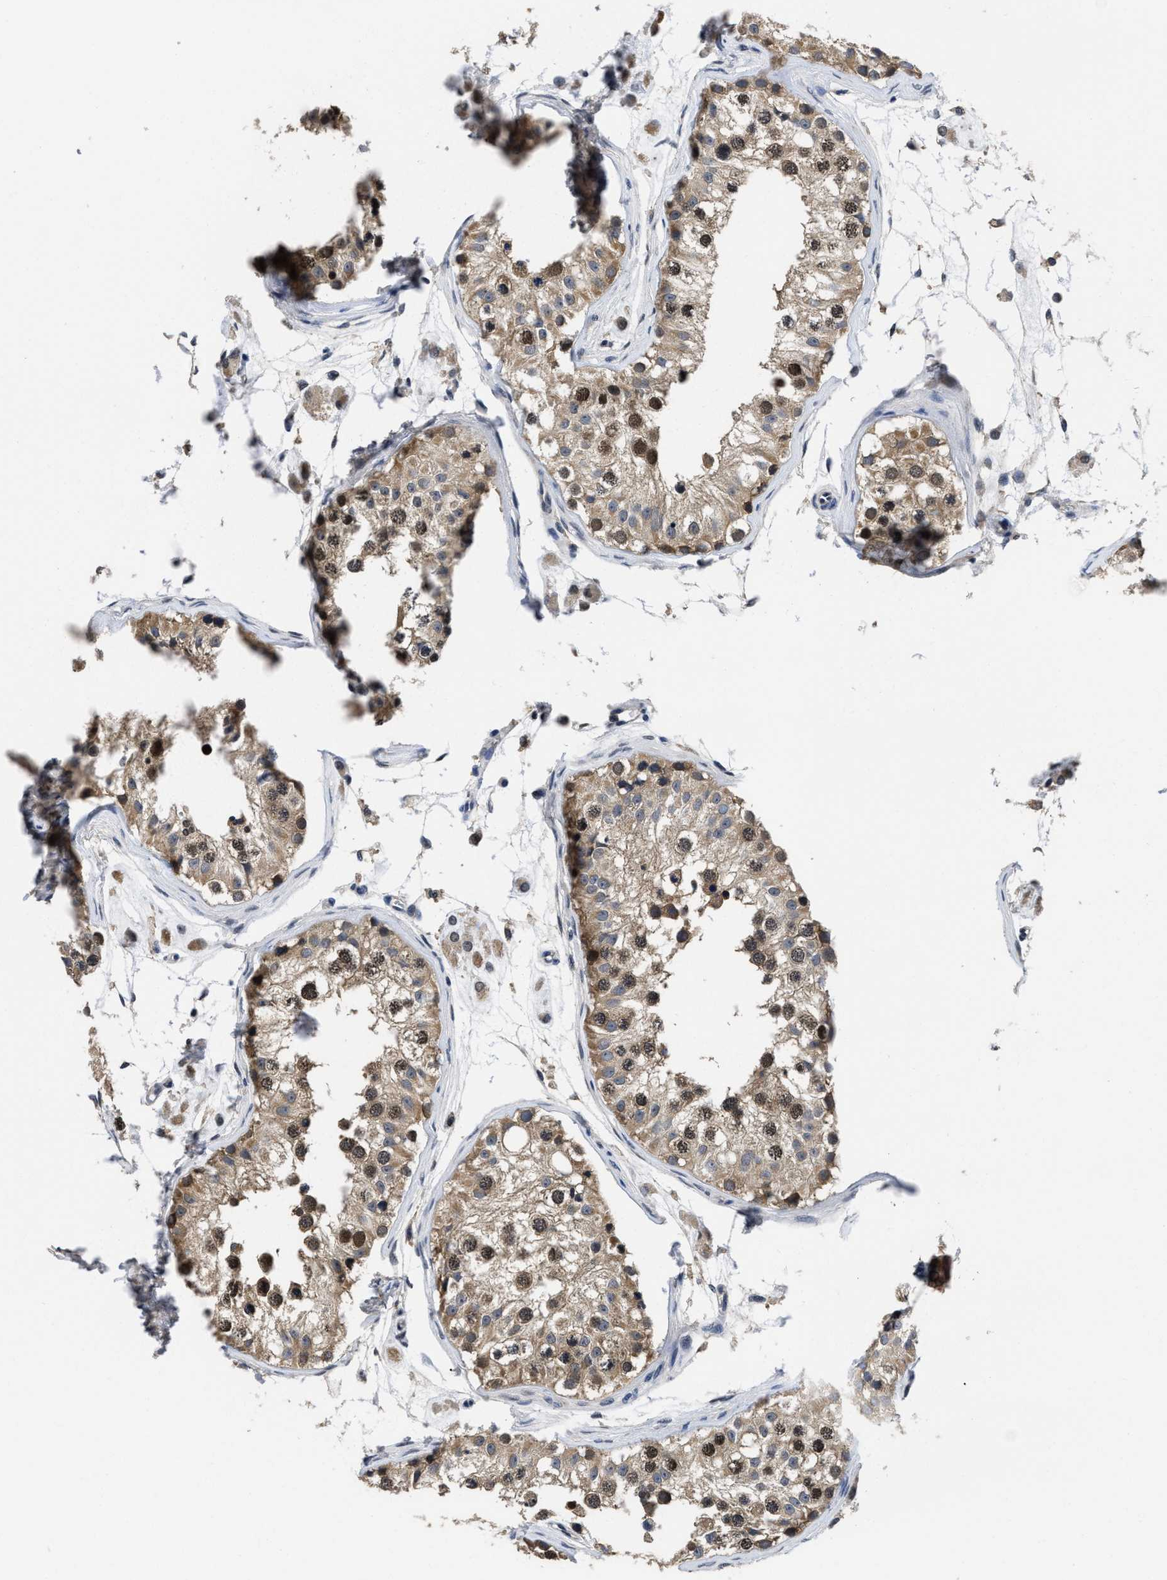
{"staining": {"intensity": "strong", "quantity": "25%-75%", "location": "cytoplasmic/membranous,nuclear"}, "tissue": "testis", "cell_type": "Cells in seminiferous ducts", "image_type": "normal", "snomed": [{"axis": "morphology", "description": "Normal tissue, NOS"}, {"axis": "morphology", "description": "Adenocarcinoma, metastatic, NOS"}, {"axis": "topography", "description": "Testis"}], "caption": "A histopathology image of testis stained for a protein shows strong cytoplasmic/membranous,nuclear brown staining in cells in seminiferous ducts. (IHC, brightfield microscopy, high magnification).", "gene": "MCOLN2", "patient": {"sex": "male", "age": 26}}